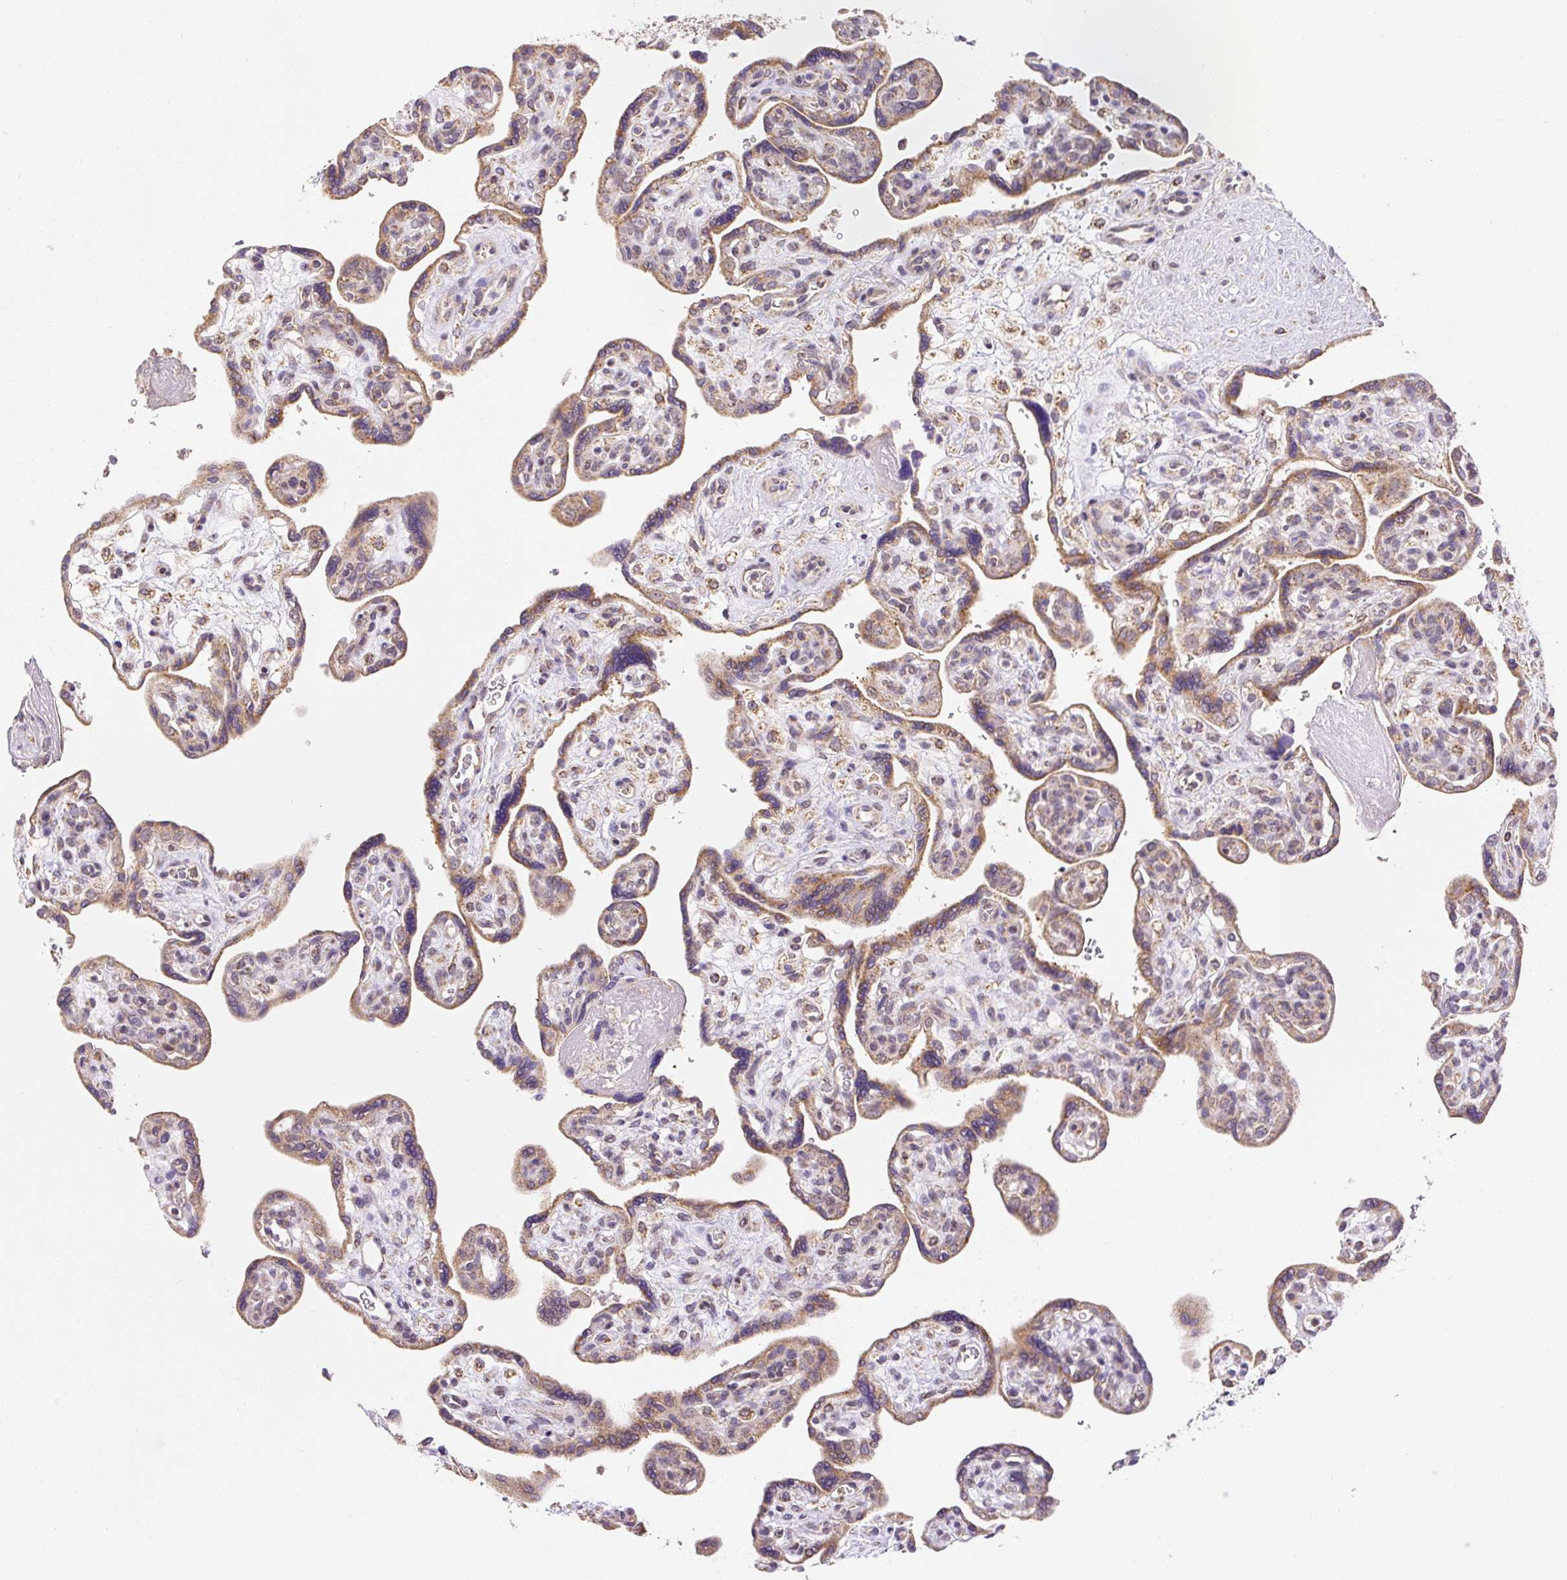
{"staining": {"intensity": "moderate", "quantity": ">75%", "location": "cytoplasmic/membranous"}, "tissue": "placenta", "cell_type": "Trophoblastic cells", "image_type": "normal", "snomed": [{"axis": "morphology", "description": "Normal tissue, NOS"}, {"axis": "topography", "description": "Placenta"}], "caption": "Immunohistochemical staining of normal human placenta reveals >75% levels of moderate cytoplasmic/membranous protein expression in approximately >75% of trophoblastic cells.", "gene": "MFSD9", "patient": {"sex": "female", "age": 39}}